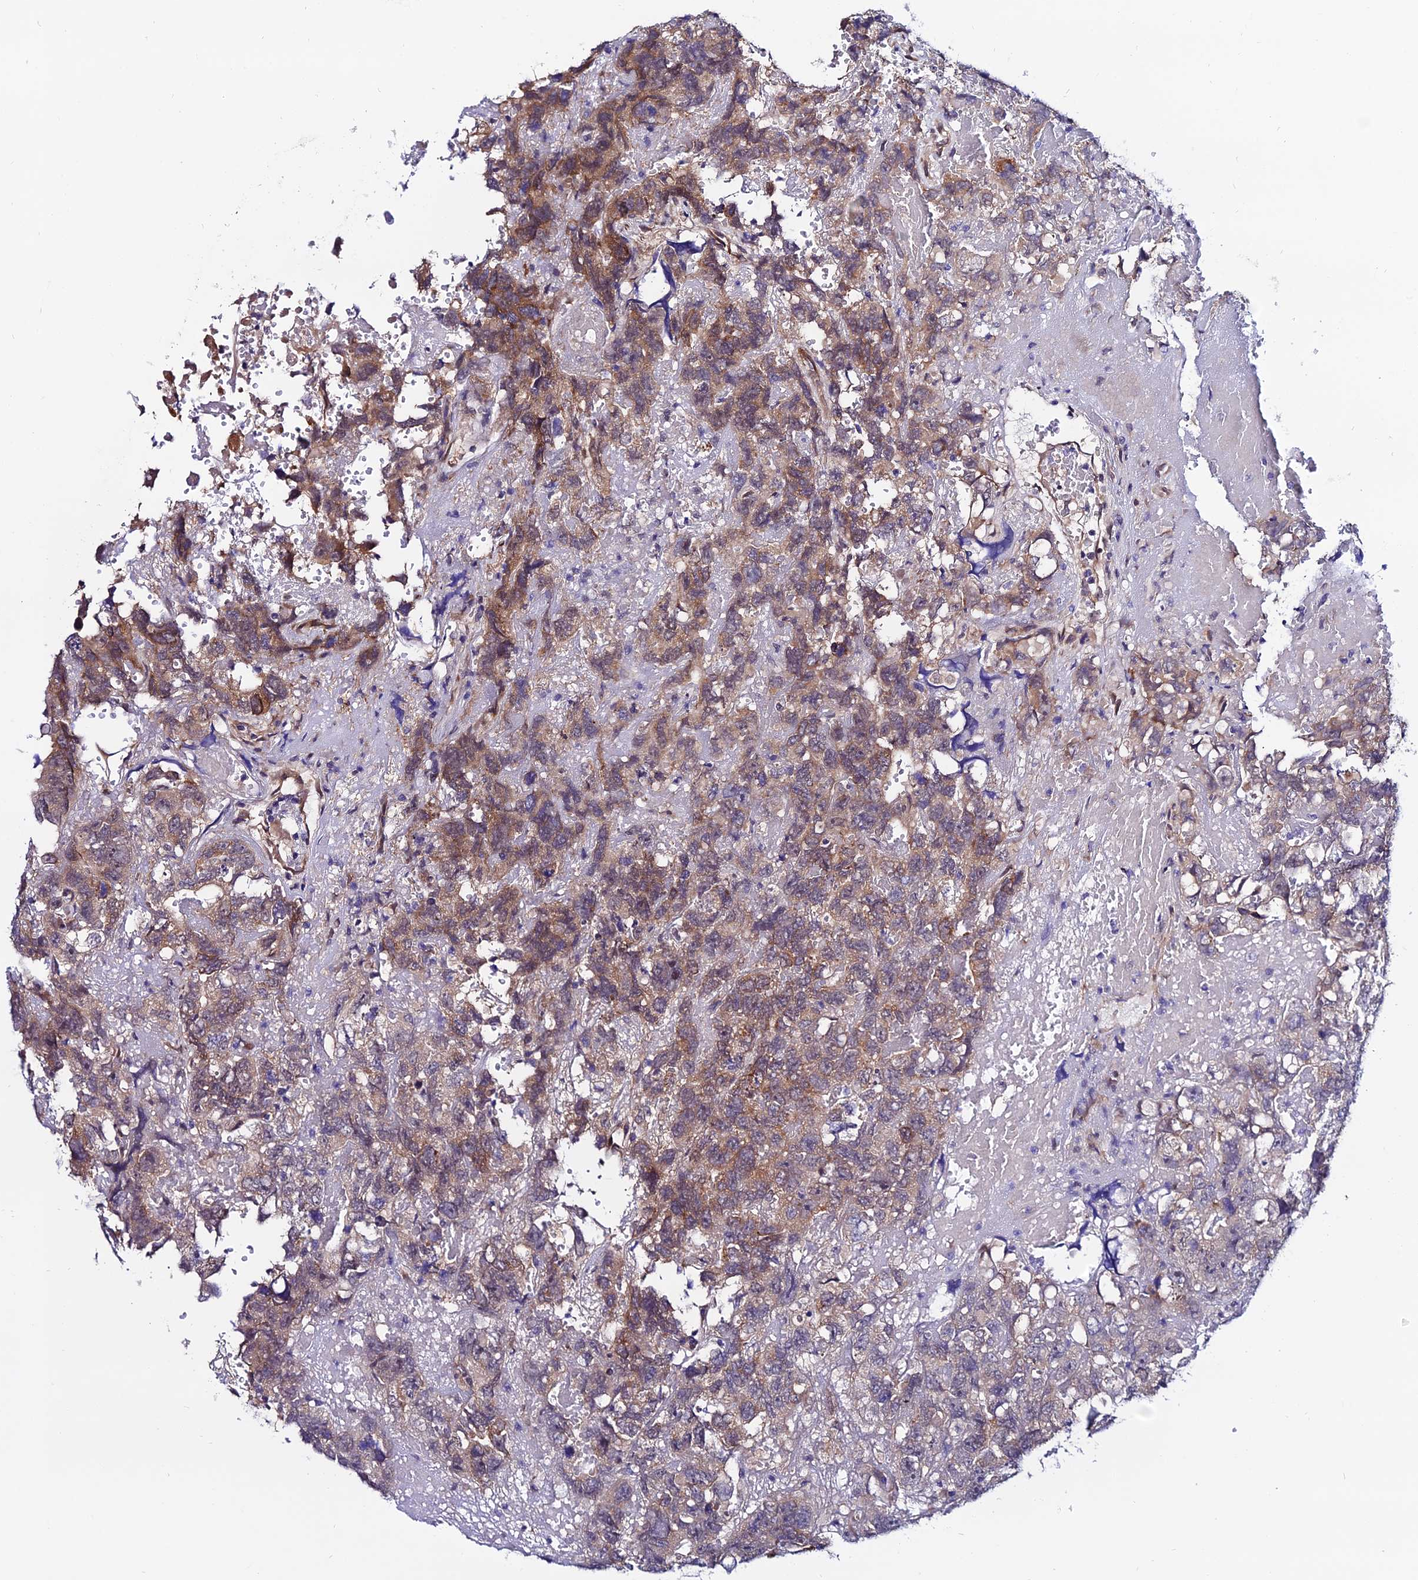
{"staining": {"intensity": "moderate", "quantity": "<25%", "location": "cytoplasmic/membranous"}, "tissue": "testis cancer", "cell_type": "Tumor cells", "image_type": "cancer", "snomed": [{"axis": "morphology", "description": "Carcinoma, Embryonal, NOS"}, {"axis": "topography", "description": "Testis"}], "caption": "Testis cancer was stained to show a protein in brown. There is low levels of moderate cytoplasmic/membranous expression in about <25% of tumor cells.", "gene": "FZD8", "patient": {"sex": "male", "age": 45}}